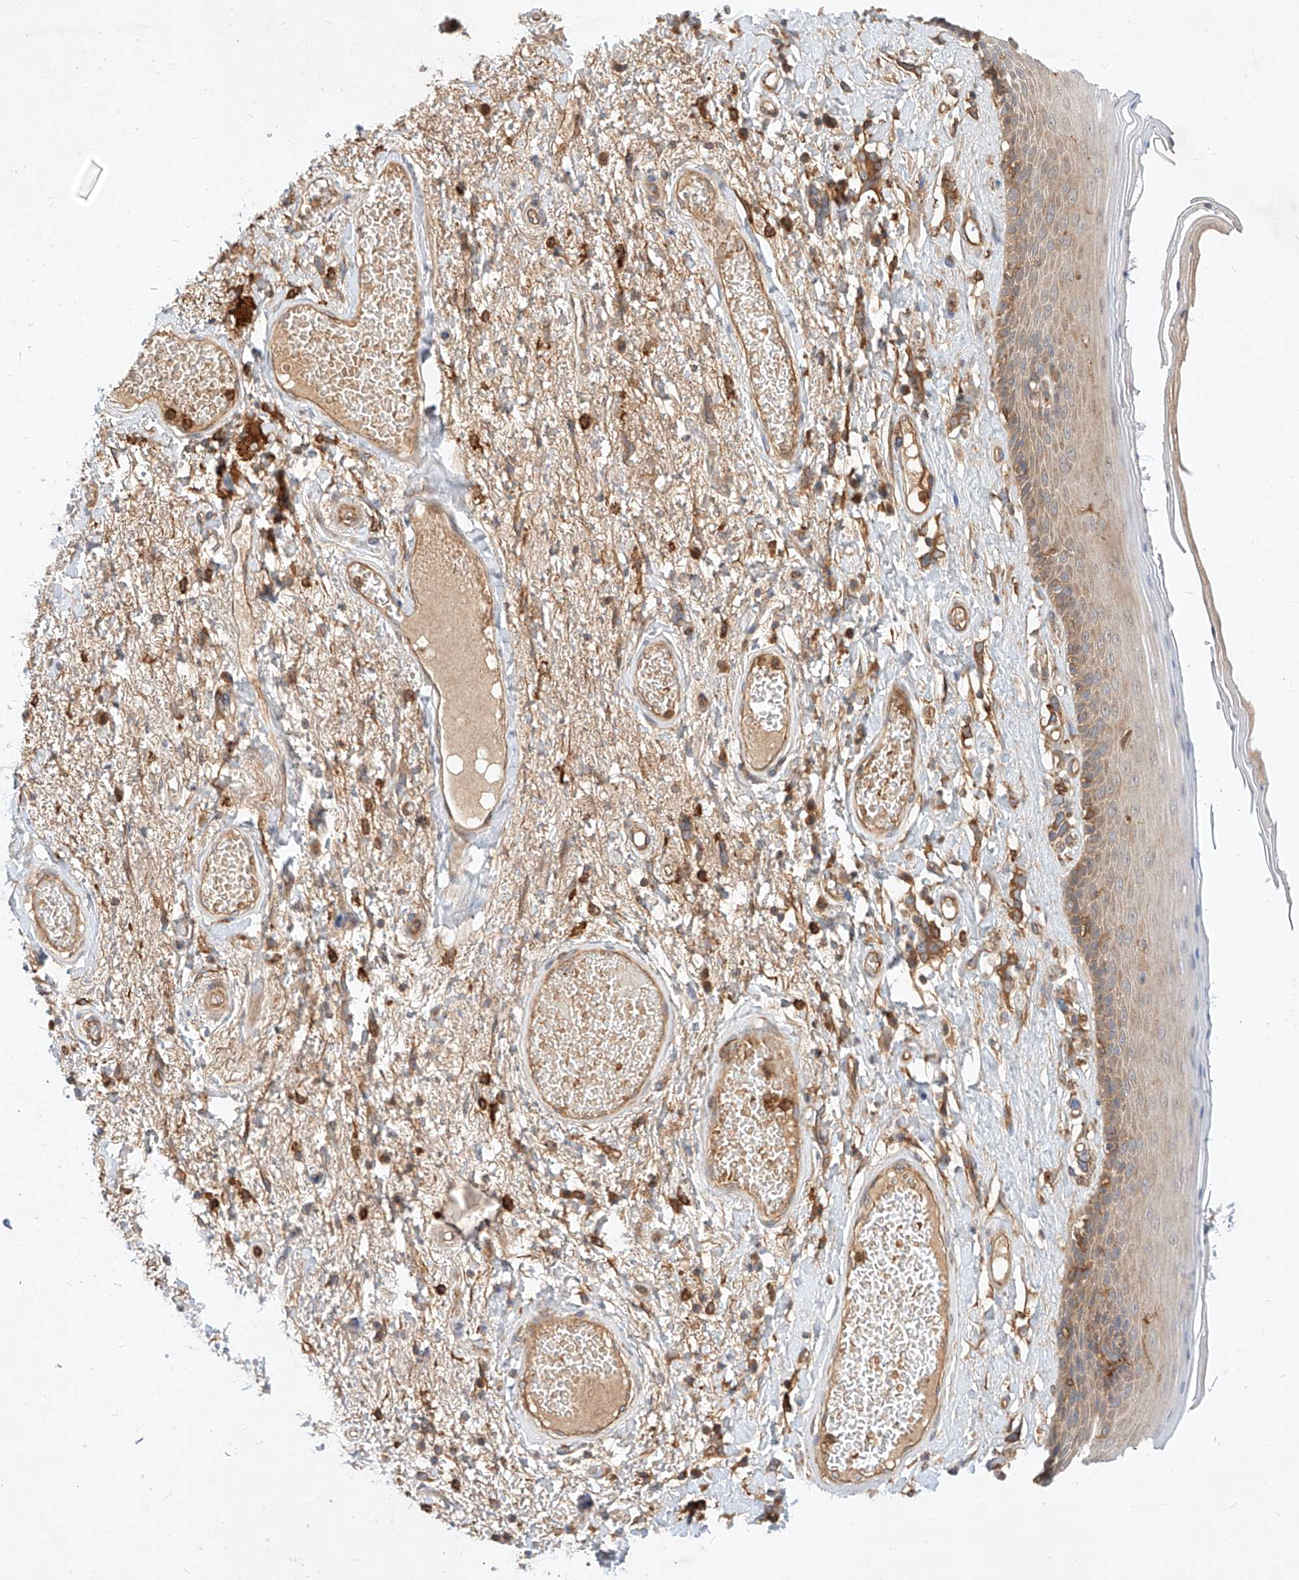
{"staining": {"intensity": "weak", "quantity": ">75%", "location": "cytoplasmic/membranous"}, "tissue": "skin", "cell_type": "Epidermal cells", "image_type": "normal", "snomed": [{"axis": "morphology", "description": "Normal tissue, NOS"}, {"axis": "topography", "description": "Anal"}], "caption": "Immunohistochemical staining of benign human skin demonstrates low levels of weak cytoplasmic/membranous expression in about >75% of epidermal cells. (DAB (3,3'-diaminobenzidine) IHC with brightfield microscopy, high magnification).", "gene": "NFAM1", "patient": {"sex": "male", "age": 69}}